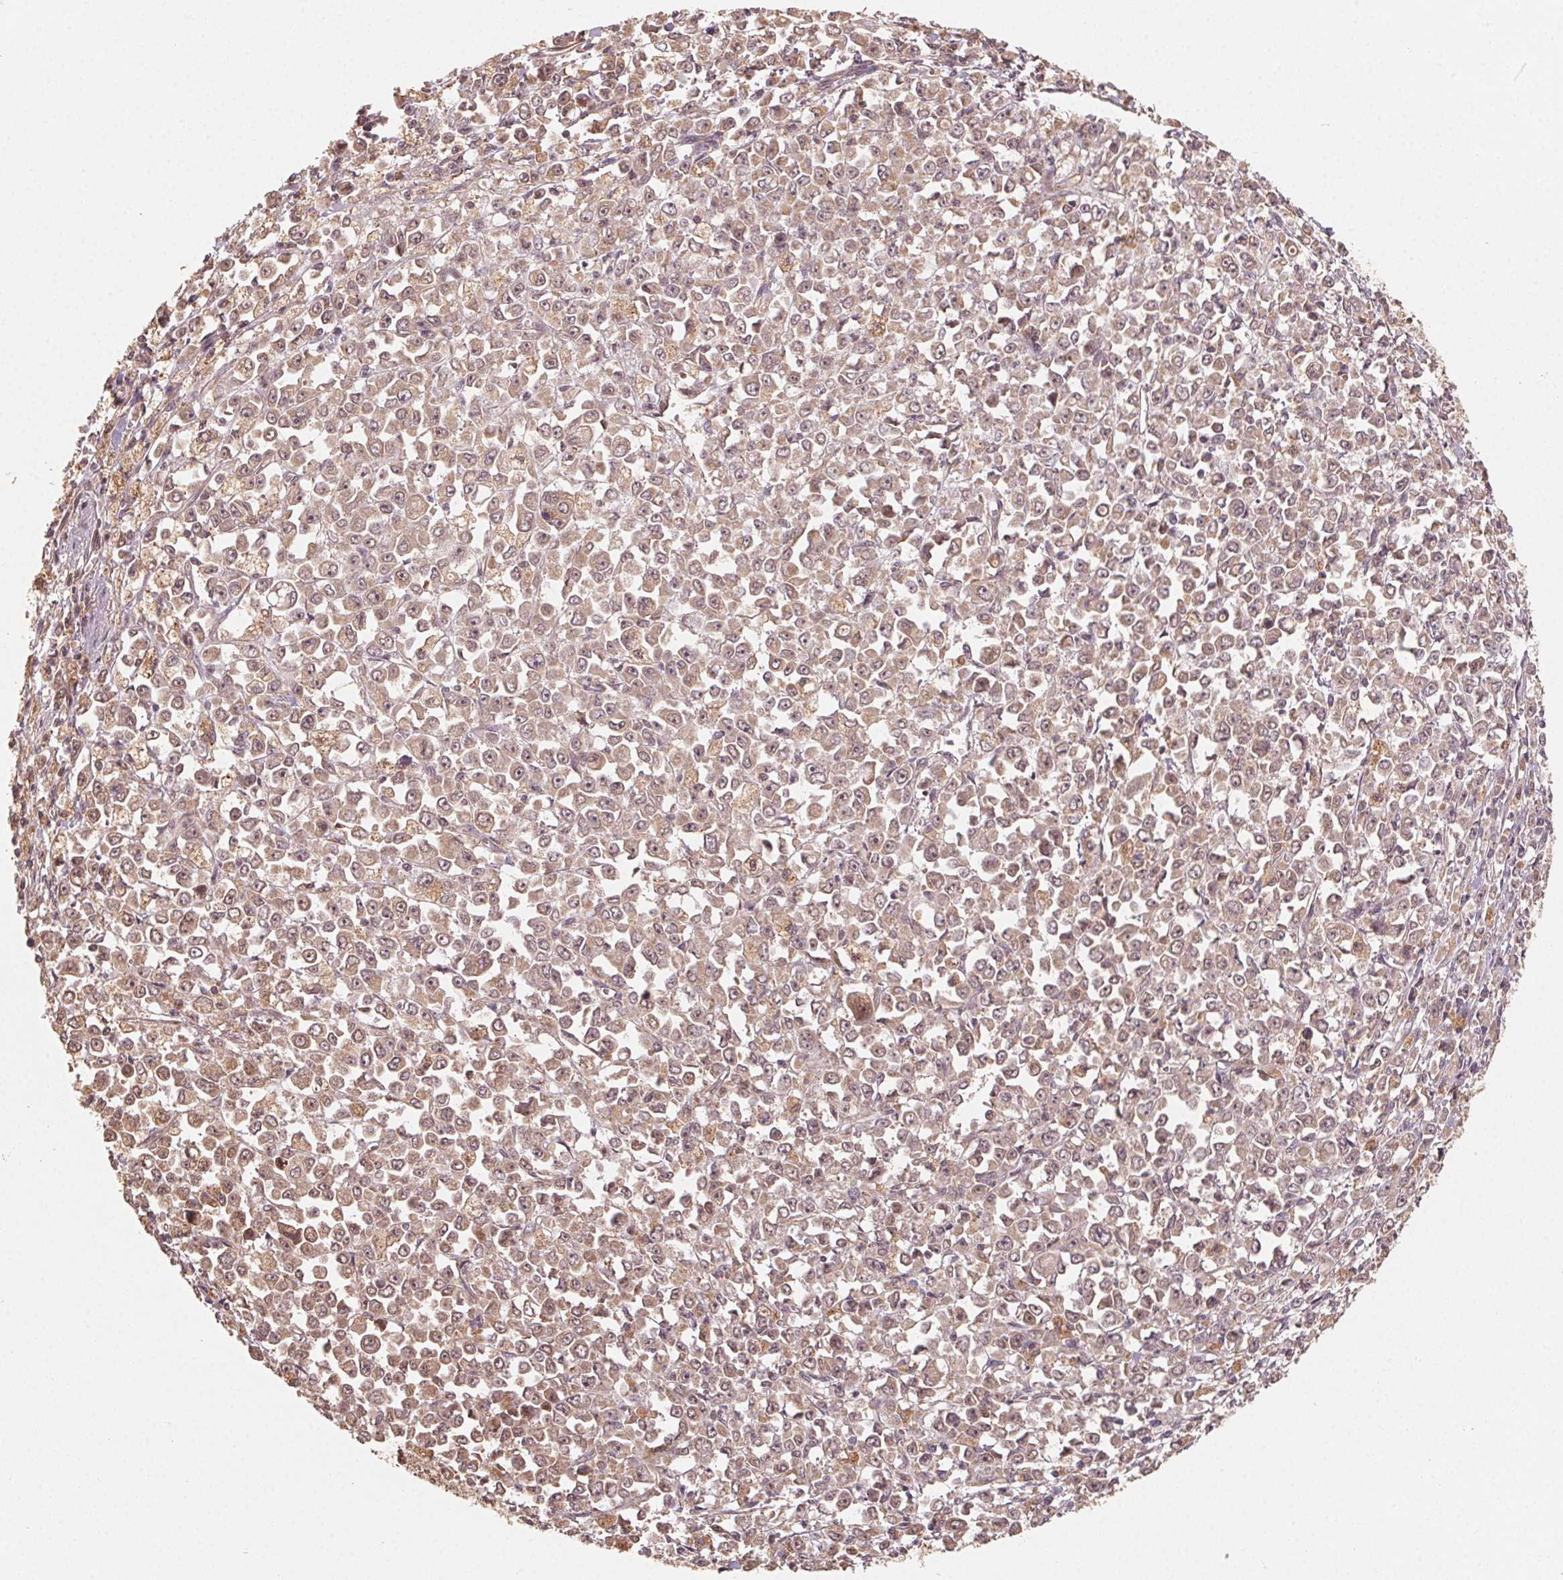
{"staining": {"intensity": "weak", "quantity": ">75%", "location": "cytoplasmic/membranous"}, "tissue": "stomach cancer", "cell_type": "Tumor cells", "image_type": "cancer", "snomed": [{"axis": "morphology", "description": "Adenocarcinoma, NOS"}, {"axis": "topography", "description": "Stomach, upper"}], "caption": "There is low levels of weak cytoplasmic/membranous positivity in tumor cells of stomach cancer (adenocarcinoma), as demonstrated by immunohistochemical staining (brown color).", "gene": "WBP2", "patient": {"sex": "male", "age": 70}}